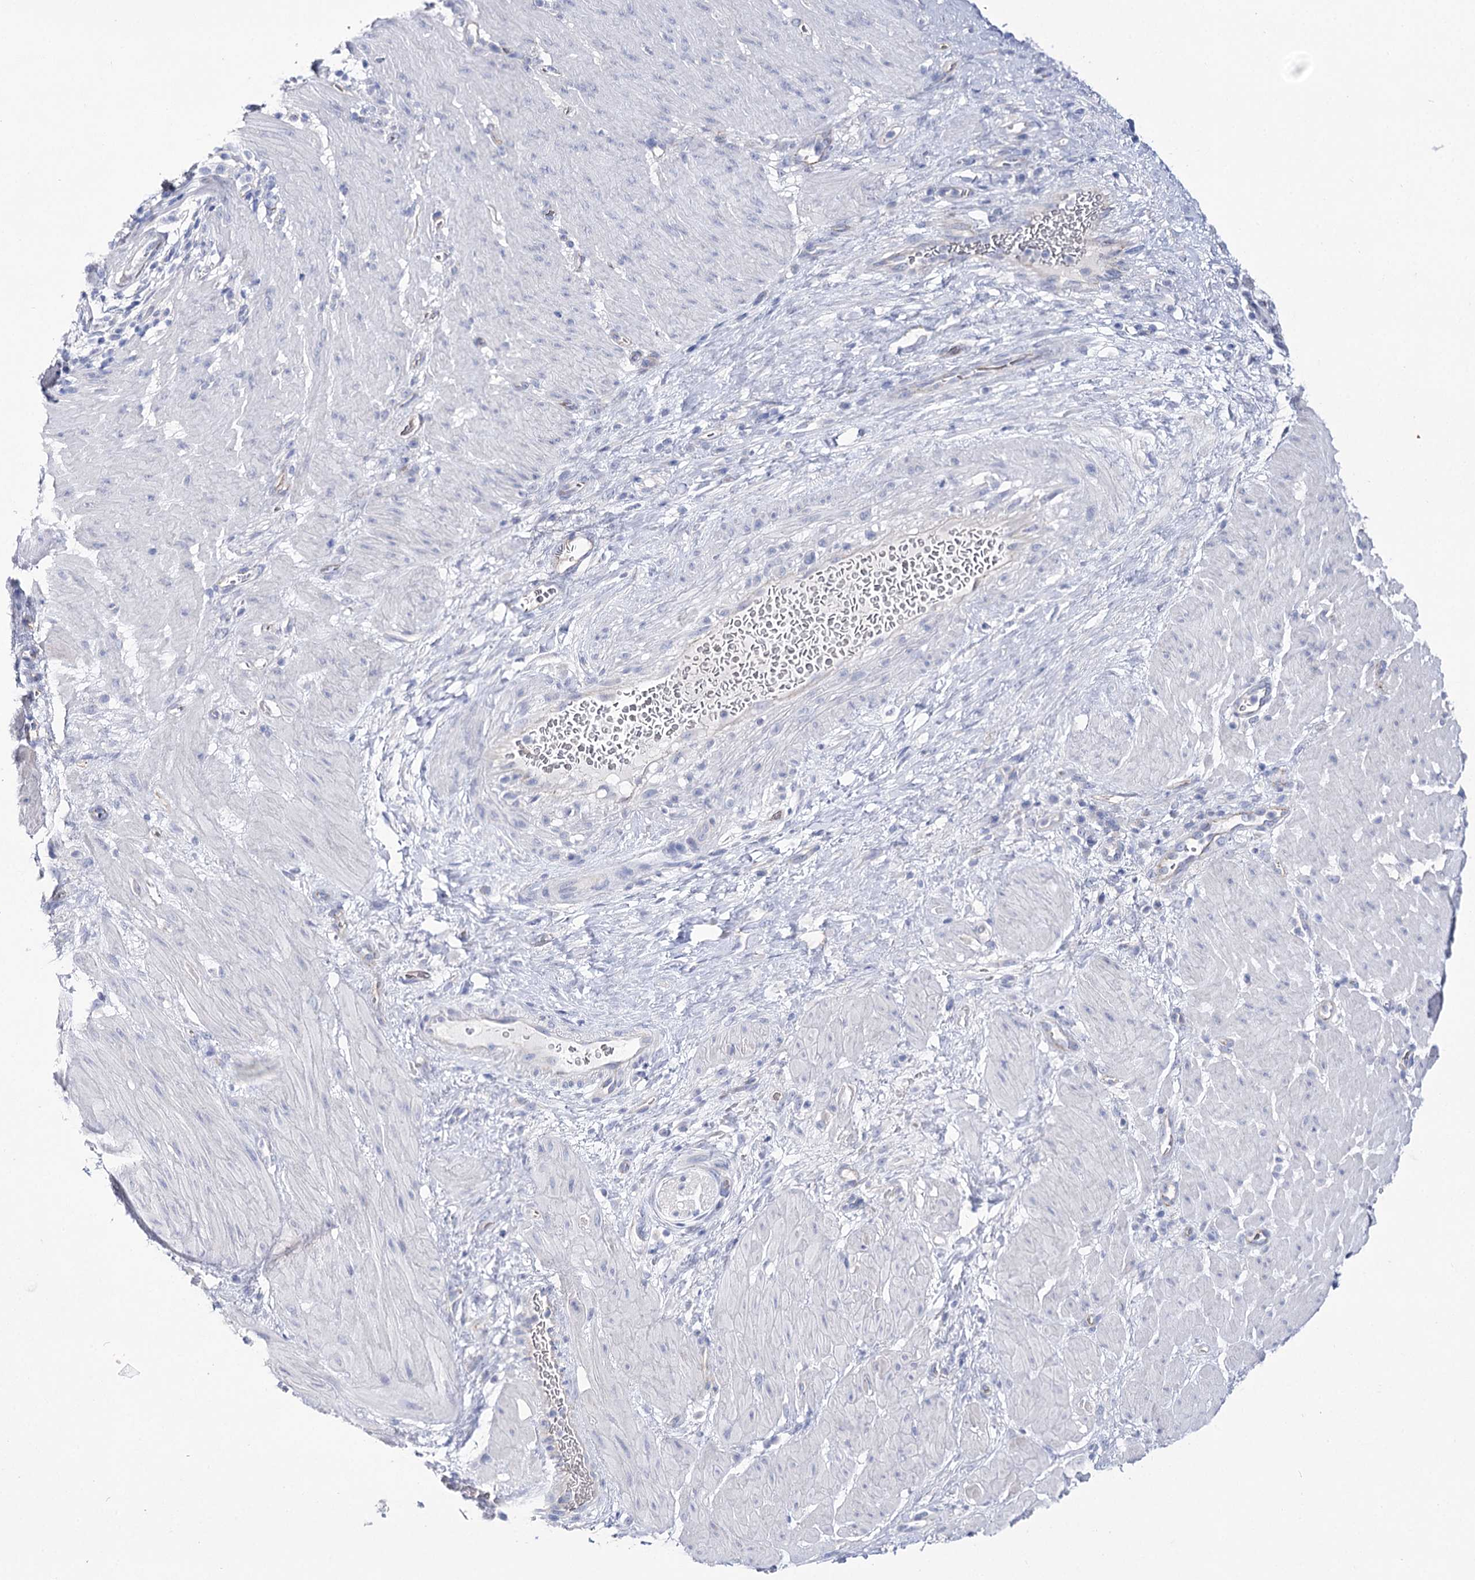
{"staining": {"intensity": "weak", "quantity": "<25%", "location": "cytoplasmic/membranous"}, "tissue": "stomach cancer", "cell_type": "Tumor cells", "image_type": "cancer", "snomed": [{"axis": "morphology", "description": "Adenocarcinoma, NOS"}, {"axis": "topography", "description": "Stomach"}], "caption": "Adenocarcinoma (stomach) was stained to show a protein in brown. There is no significant positivity in tumor cells. (IHC, brightfield microscopy, high magnification).", "gene": "NRAP", "patient": {"sex": "male", "age": 48}}